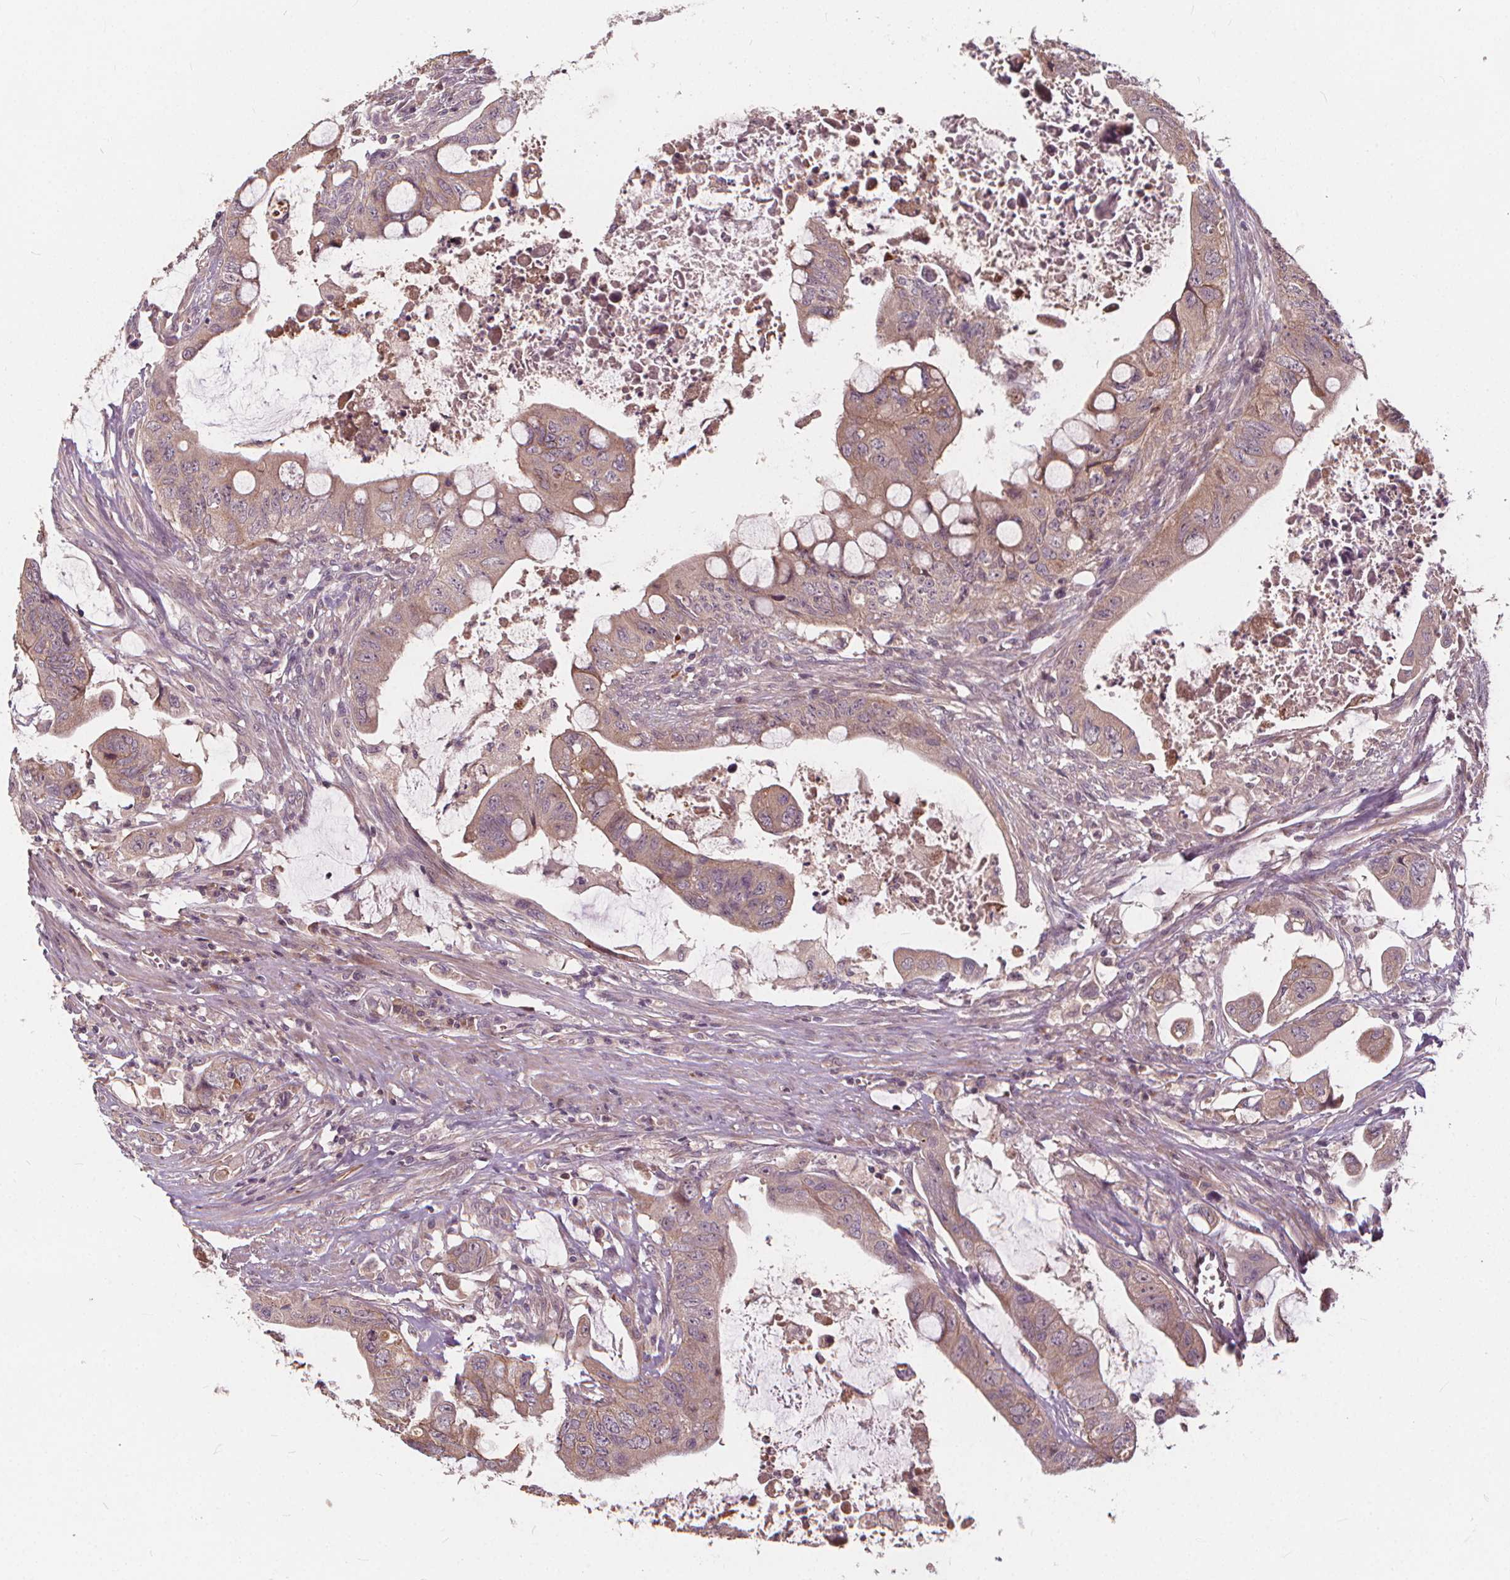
{"staining": {"intensity": "weak", "quantity": ">75%", "location": "cytoplasmic/membranous"}, "tissue": "colorectal cancer", "cell_type": "Tumor cells", "image_type": "cancer", "snomed": [{"axis": "morphology", "description": "Adenocarcinoma, NOS"}, {"axis": "topography", "description": "Colon"}], "caption": "A micrograph showing weak cytoplasmic/membranous expression in approximately >75% of tumor cells in colorectal cancer (adenocarcinoma), as visualized by brown immunohistochemical staining.", "gene": "IPO13", "patient": {"sex": "male", "age": 57}}